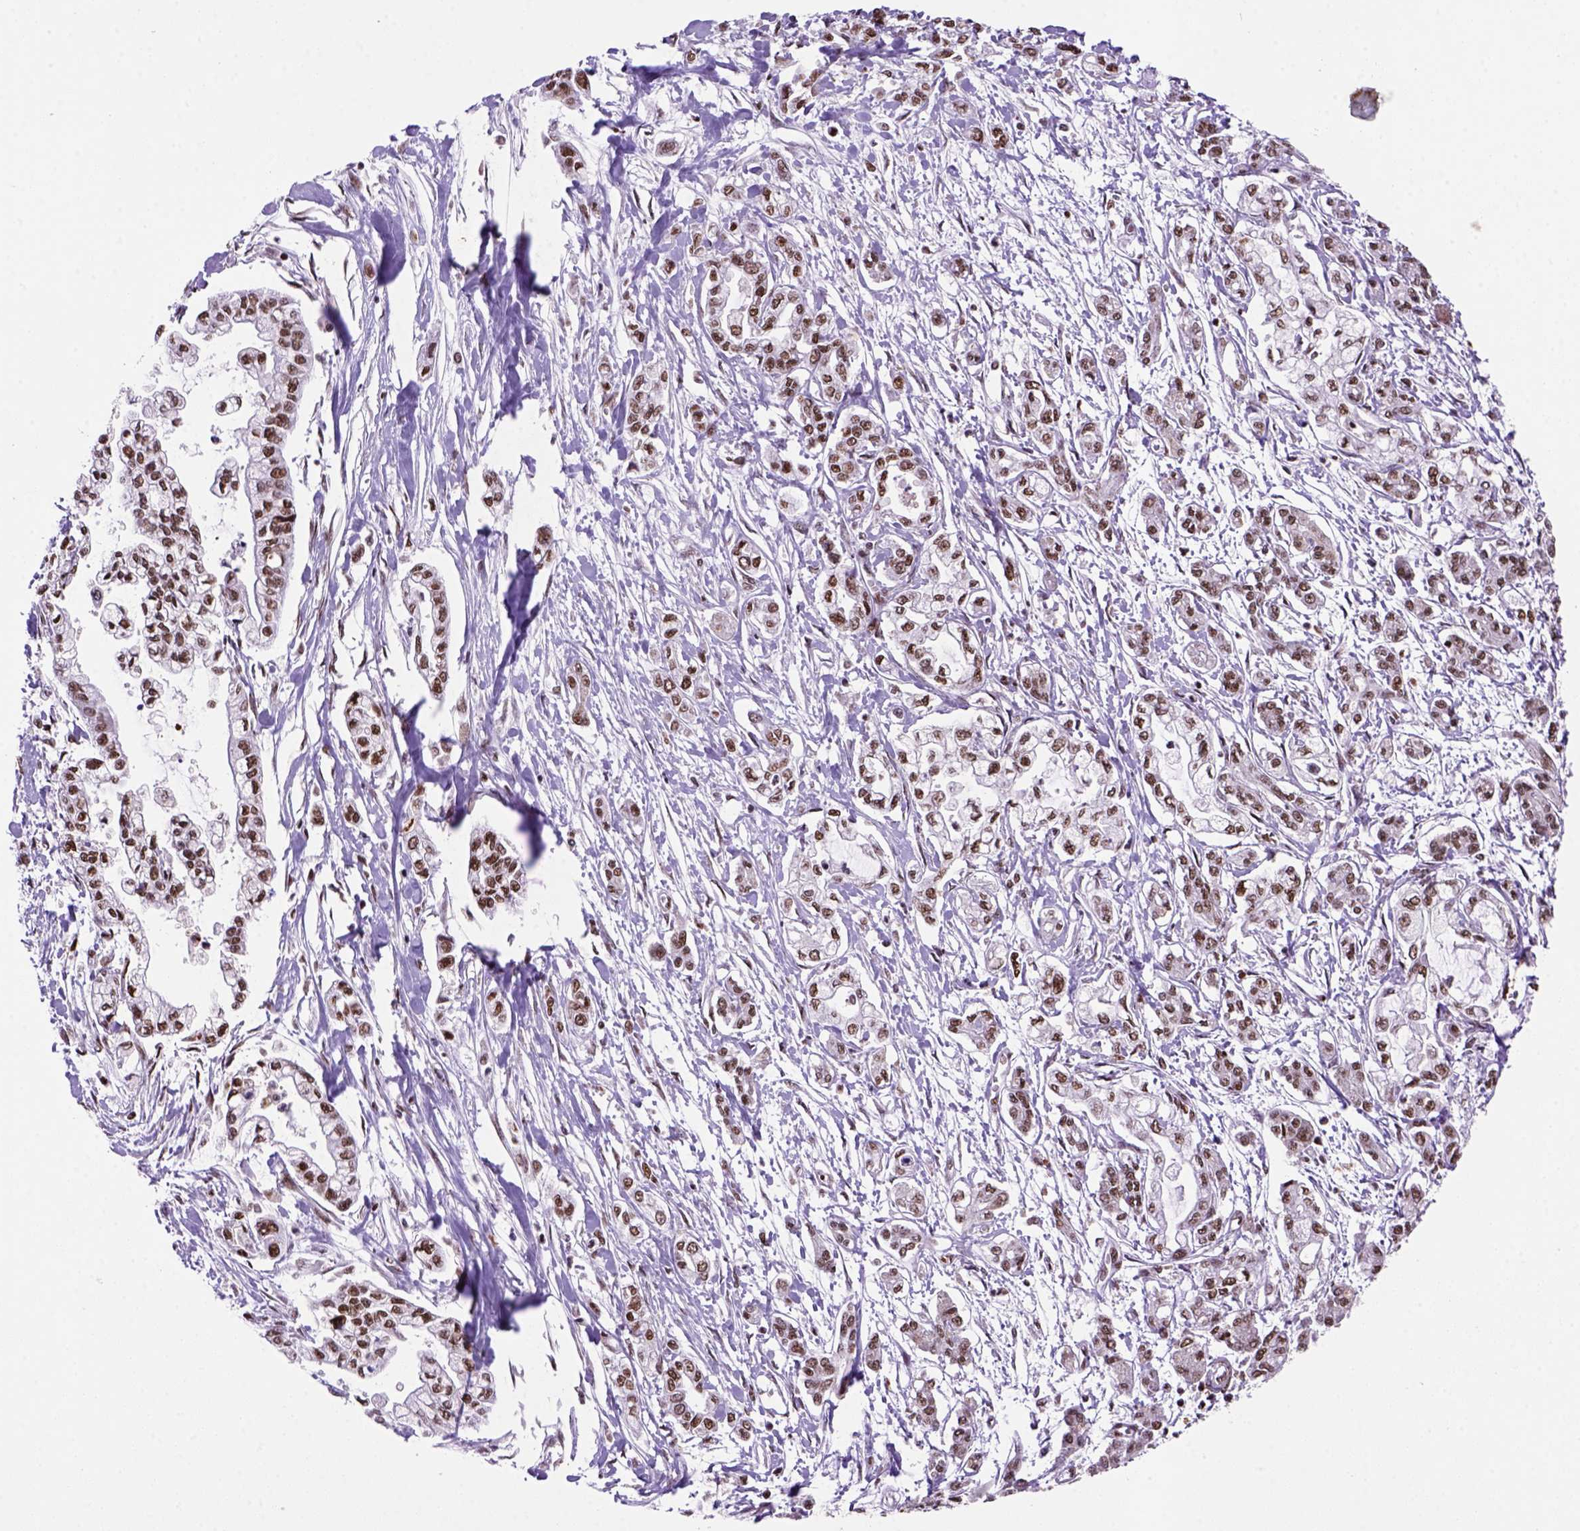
{"staining": {"intensity": "moderate", "quantity": ">75%", "location": "nuclear"}, "tissue": "pancreatic cancer", "cell_type": "Tumor cells", "image_type": "cancer", "snomed": [{"axis": "morphology", "description": "Adenocarcinoma, NOS"}, {"axis": "topography", "description": "Pancreas"}], "caption": "This micrograph shows pancreatic adenocarcinoma stained with IHC to label a protein in brown. The nuclear of tumor cells show moderate positivity for the protein. Nuclei are counter-stained blue.", "gene": "NSMCE2", "patient": {"sex": "male", "age": 54}}